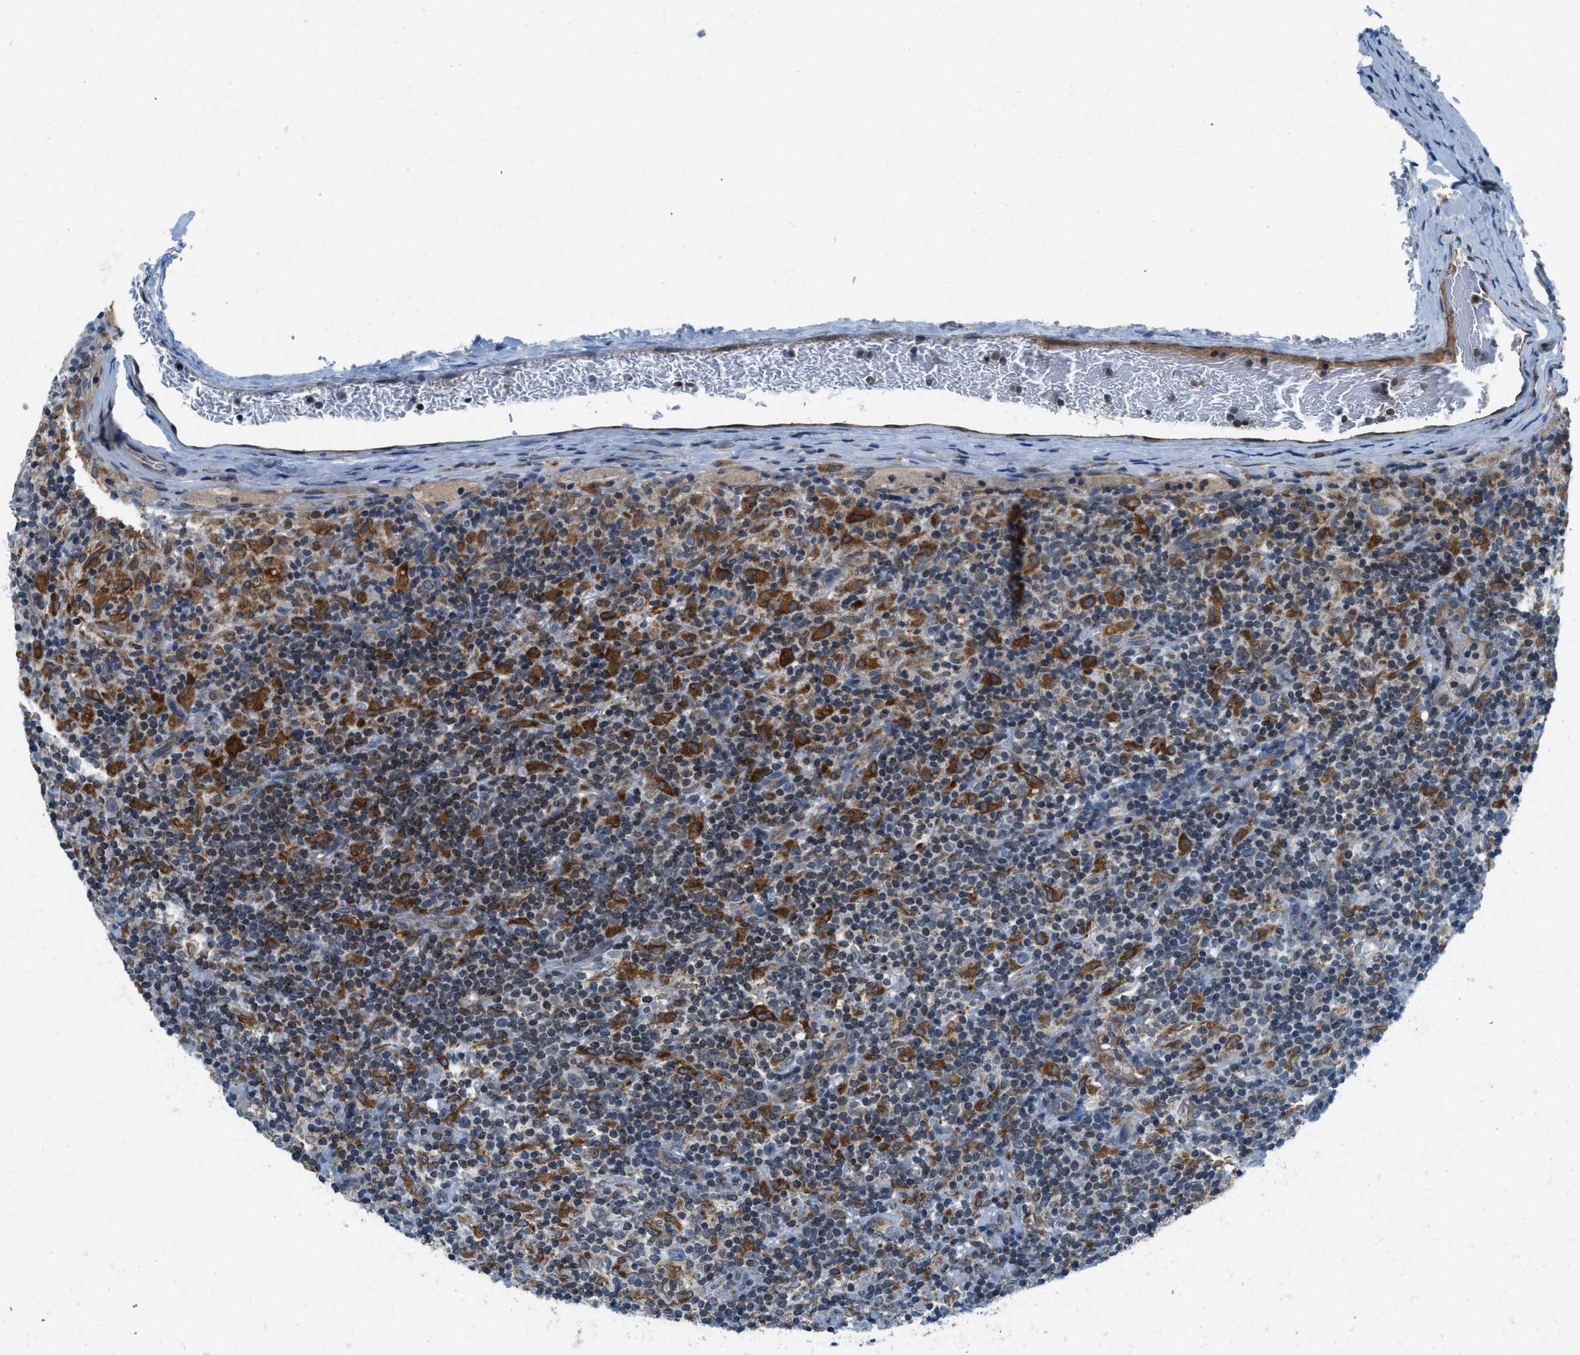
{"staining": {"intensity": "weak", "quantity": "<25%", "location": "none"}, "tissue": "lymphoma", "cell_type": "Tumor cells", "image_type": "cancer", "snomed": [{"axis": "morphology", "description": "Hodgkin's disease, NOS"}, {"axis": "topography", "description": "Lymph node"}], "caption": "There is no significant staining in tumor cells of lymphoma.", "gene": "BCAP31", "patient": {"sex": "male", "age": 70}}